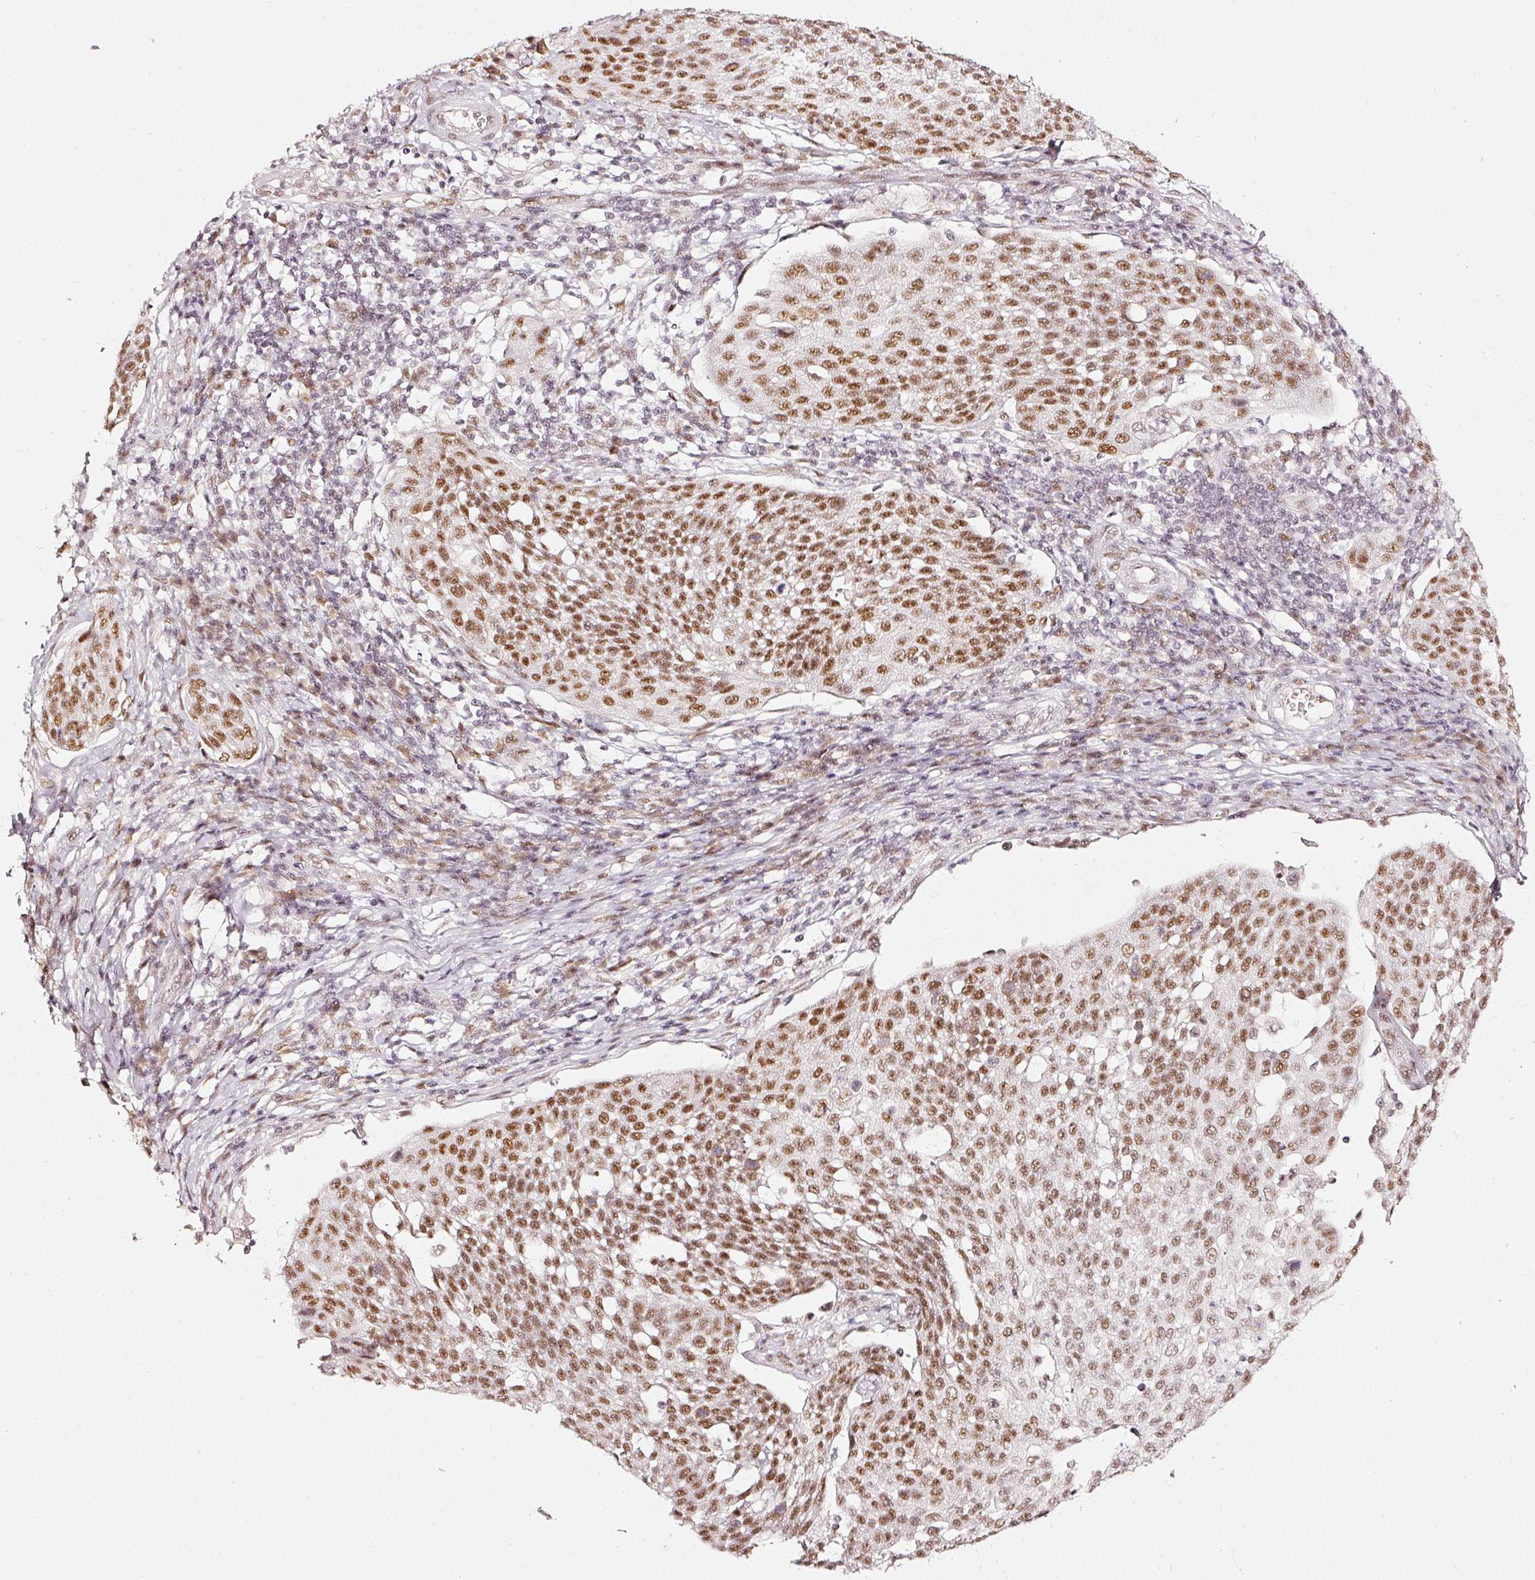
{"staining": {"intensity": "moderate", "quantity": ">75%", "location": "nuclear"}, "tissue": "cervical cancer", "cell_type": "Tumor cells", "image_type": "cancer", "snomed": [{"axis": "morphology", "description": "Squamous cell carcinoma, NOS"}, {"axis": "topography", "description": "Cervix"}], "caption": "Human cervical cancer stained with a brown dye exhibits moderate nuclear positive expression in approximately >75% of tumor cells.", "gene": "PPP1R10", "patient": {"sex": "female", "age": 34}}